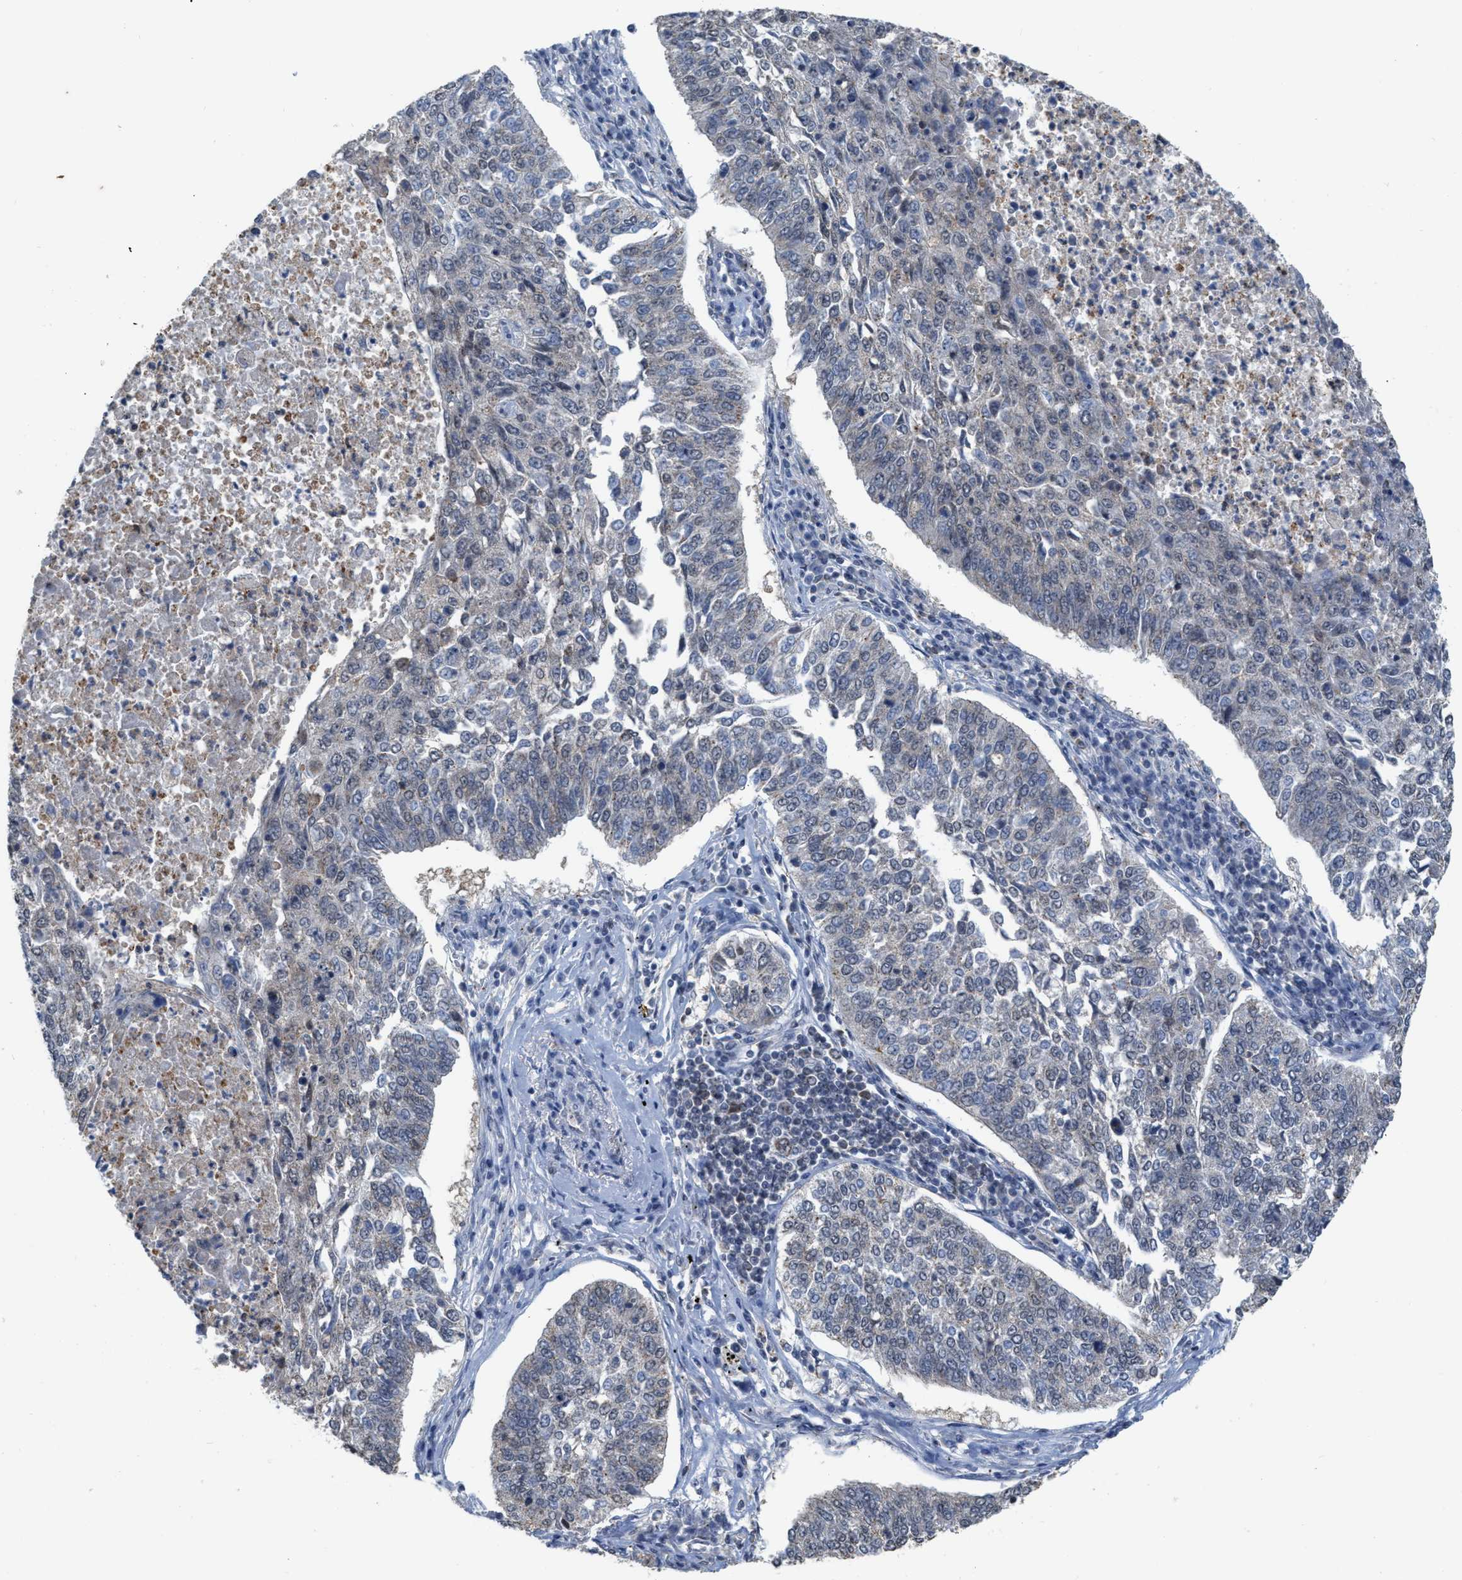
{"staining": {"intensity": "negative", "quantity": "none", "location": "none"}, "tissue": "lung cancer", "cell_type": "Tumor cells", "image_type": "cancer", "snomed": [{"axis": "morphology", "description": "Normal tissue, NOS"}, {"axis": "morphology", "description": "Squamous cell carcinoma, NOS"}, {"axis": "topography", "description": "Cartilage tissue"}, {"axis": "topography", "description": "Bronchus"}, {"axis": "topography", "description": "Lung"}], "caption": "Tumor cells show no significant positivity in squamous cell carcinoma (lung).", "gene": "BAIAP2L1", "patient": {"sex": "female", "age": 49}}